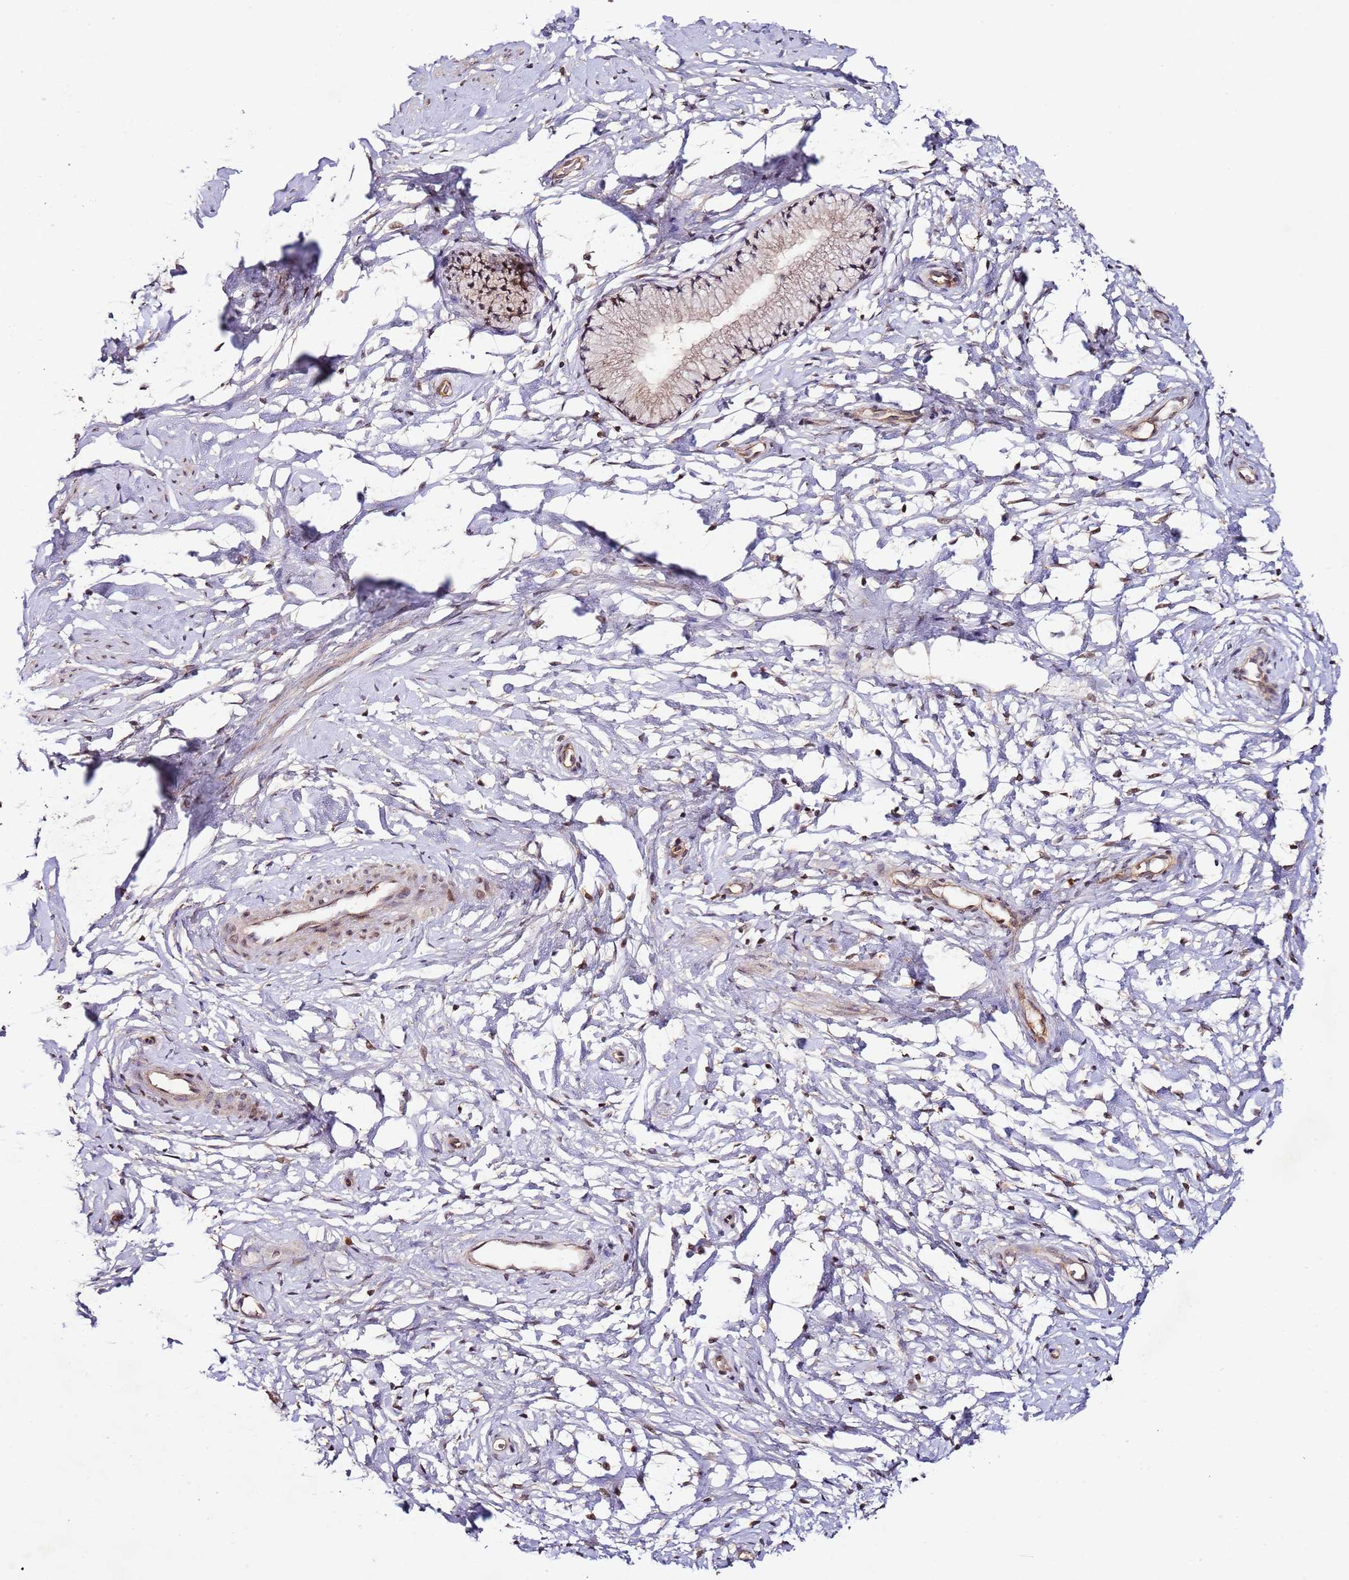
{"staining": {"intensity": "moderate", "quantity": ">75%", "location": "cytoplasmic/membranous,nuclear"}, "tissue": "cervix", "cell_type": "Glandular cells", "image_type": "normal", "snomed": [{"axis": "morphology", "description": "Normal tissue, NOS"}, {"axis": "topography", "description": "Cervix"}], "caption": "Immunohistochemistry (IHC) (DAB) staining of unremarkable human cervix shows moderate cytoplasmic/membranous,nuclear protein expression in approximately >75% of glandular cells.", "gene": "DDX27", "patient": {"sex": "female", "age": 33}}